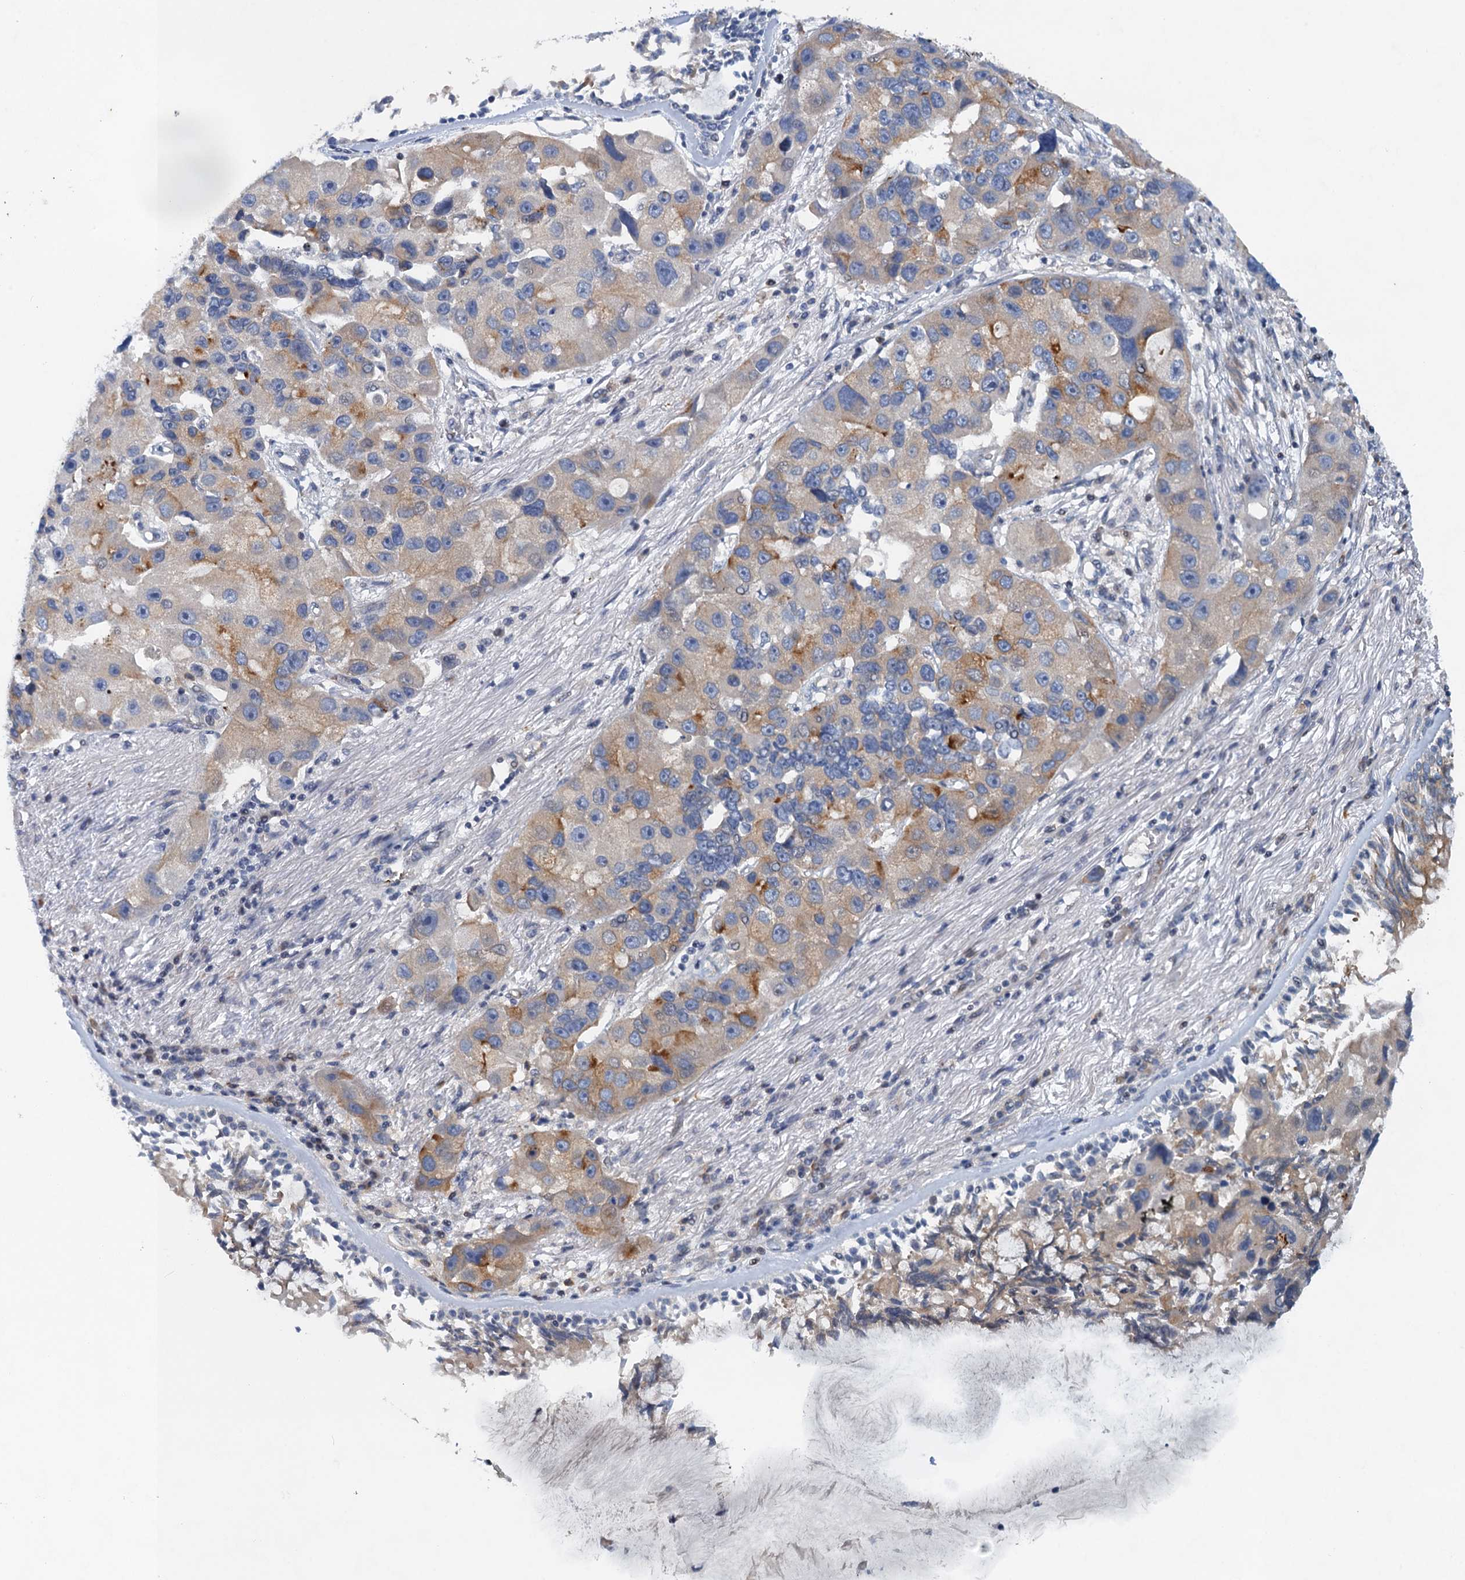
{"staining": {"intensity": "moderate", "quantity": "<25%", "location": "cytoplasmic/membranous"}, "tissue": "lung cancer", "cell_type": "Tumor cells", "image_type": "cancer", "snomed": [{"axis": "morphology", "description": "Adenocarcinoma, NOS"}, {"axis": "topography", "description": "Lung"}], "caption": "Immunohistochemical staining of human lung cancer (adenocarcinoma) exhibits moderate cytoplasmic/membranous protein positivity in about <25% of tumor cells. (IHC, brightfield microscopy, high magnification).", "gene": "NBEA", "patient": {"sex": "female", "age": 54}}